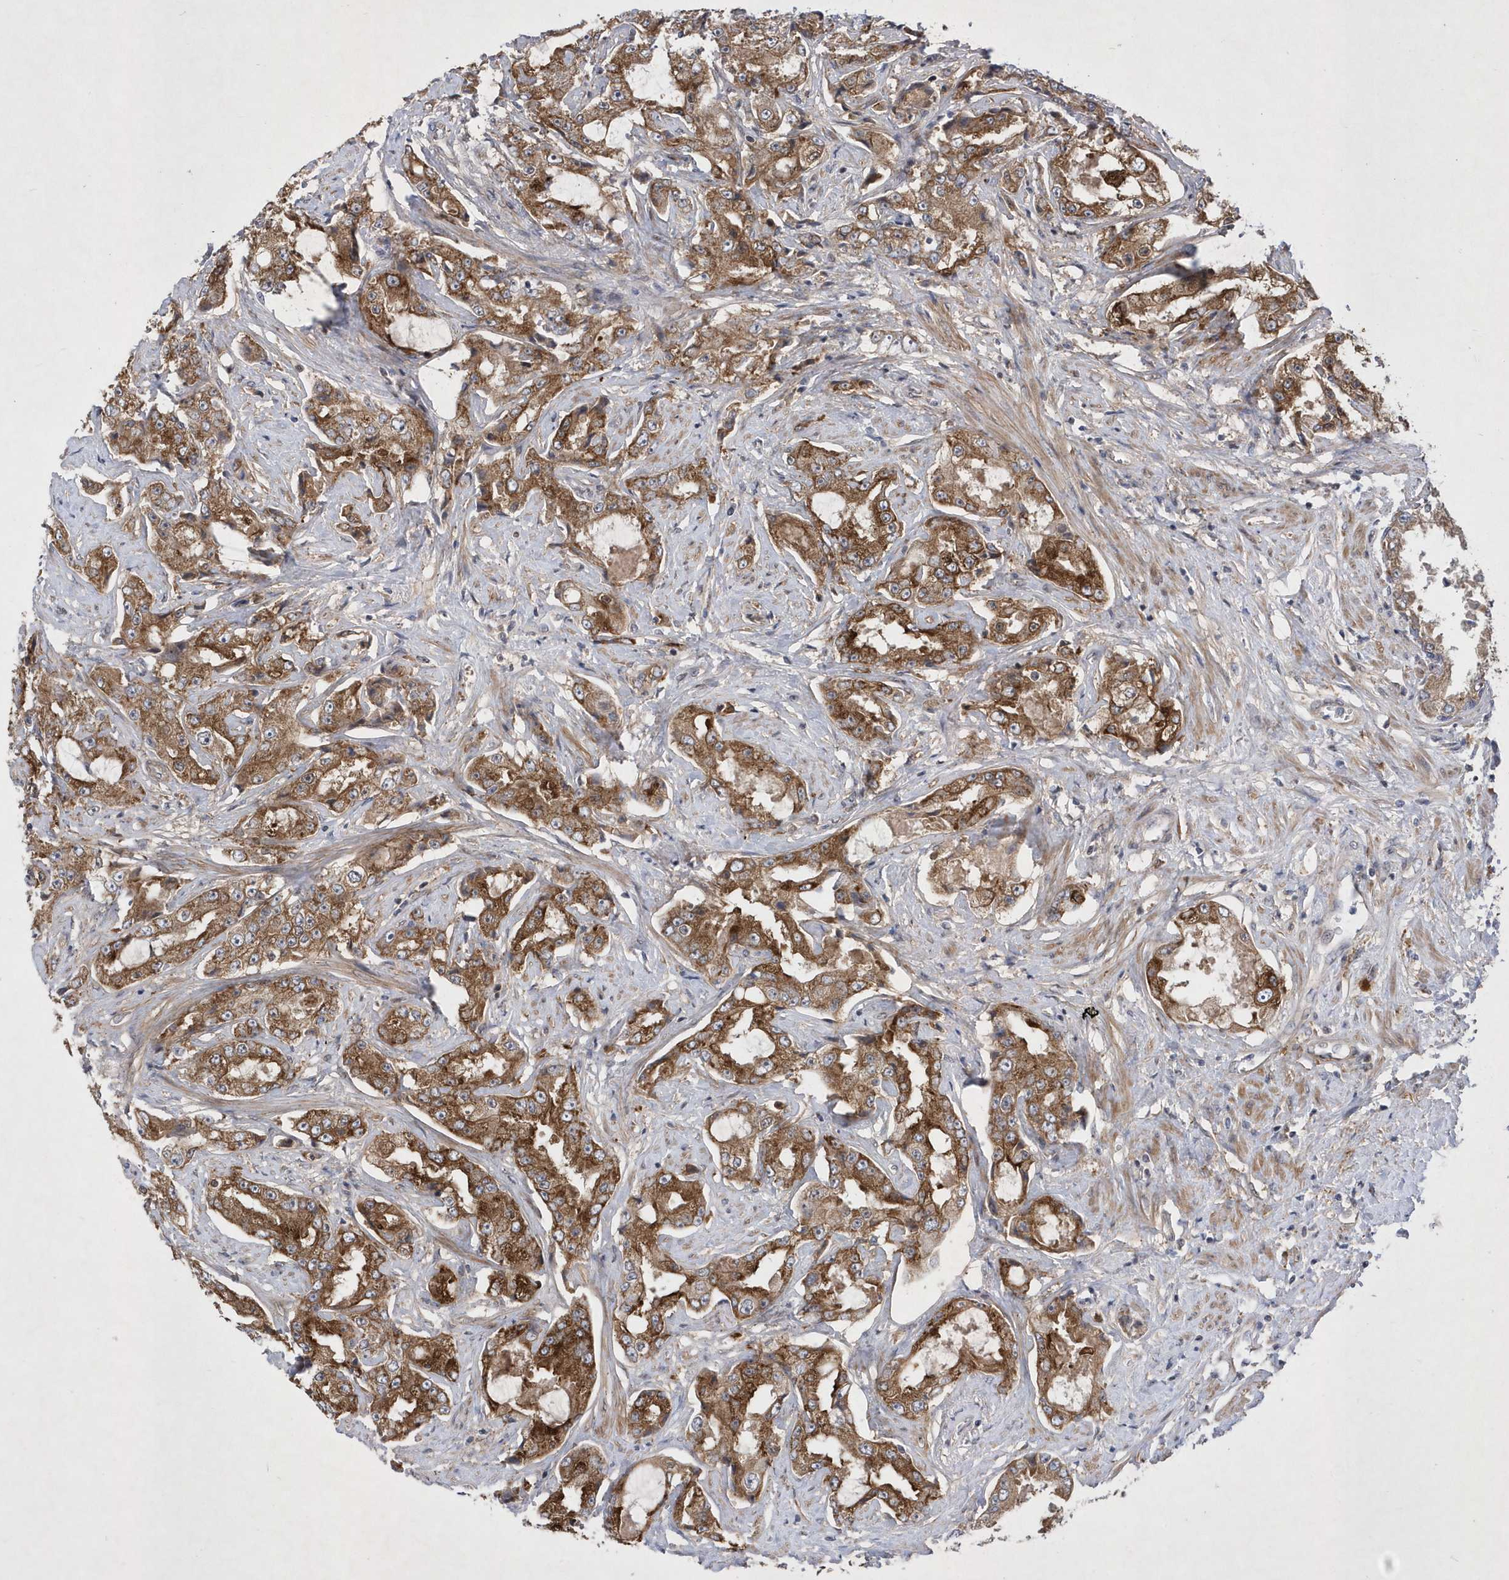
{"staining": {"intensity": "strong", "quantity": ">75%", "location": "cytoplasmic/membranous"}, "tissue": "prostate cancer", "cell_type": "Tumor cells", "image_type": "cancer", "snomed": [{"axis": "morphology", "description": "Adenocarcinoma, High grade"}, {"axis": "topography", "description": "Prostate"}], "caption": "Human adenocarcinoma (high-grade) (prostate) stained with a protein marker demonstrates strong staining in tumor cells.", "gene": "LONRF2", "patient": {"sex": "male", "age": 73}}